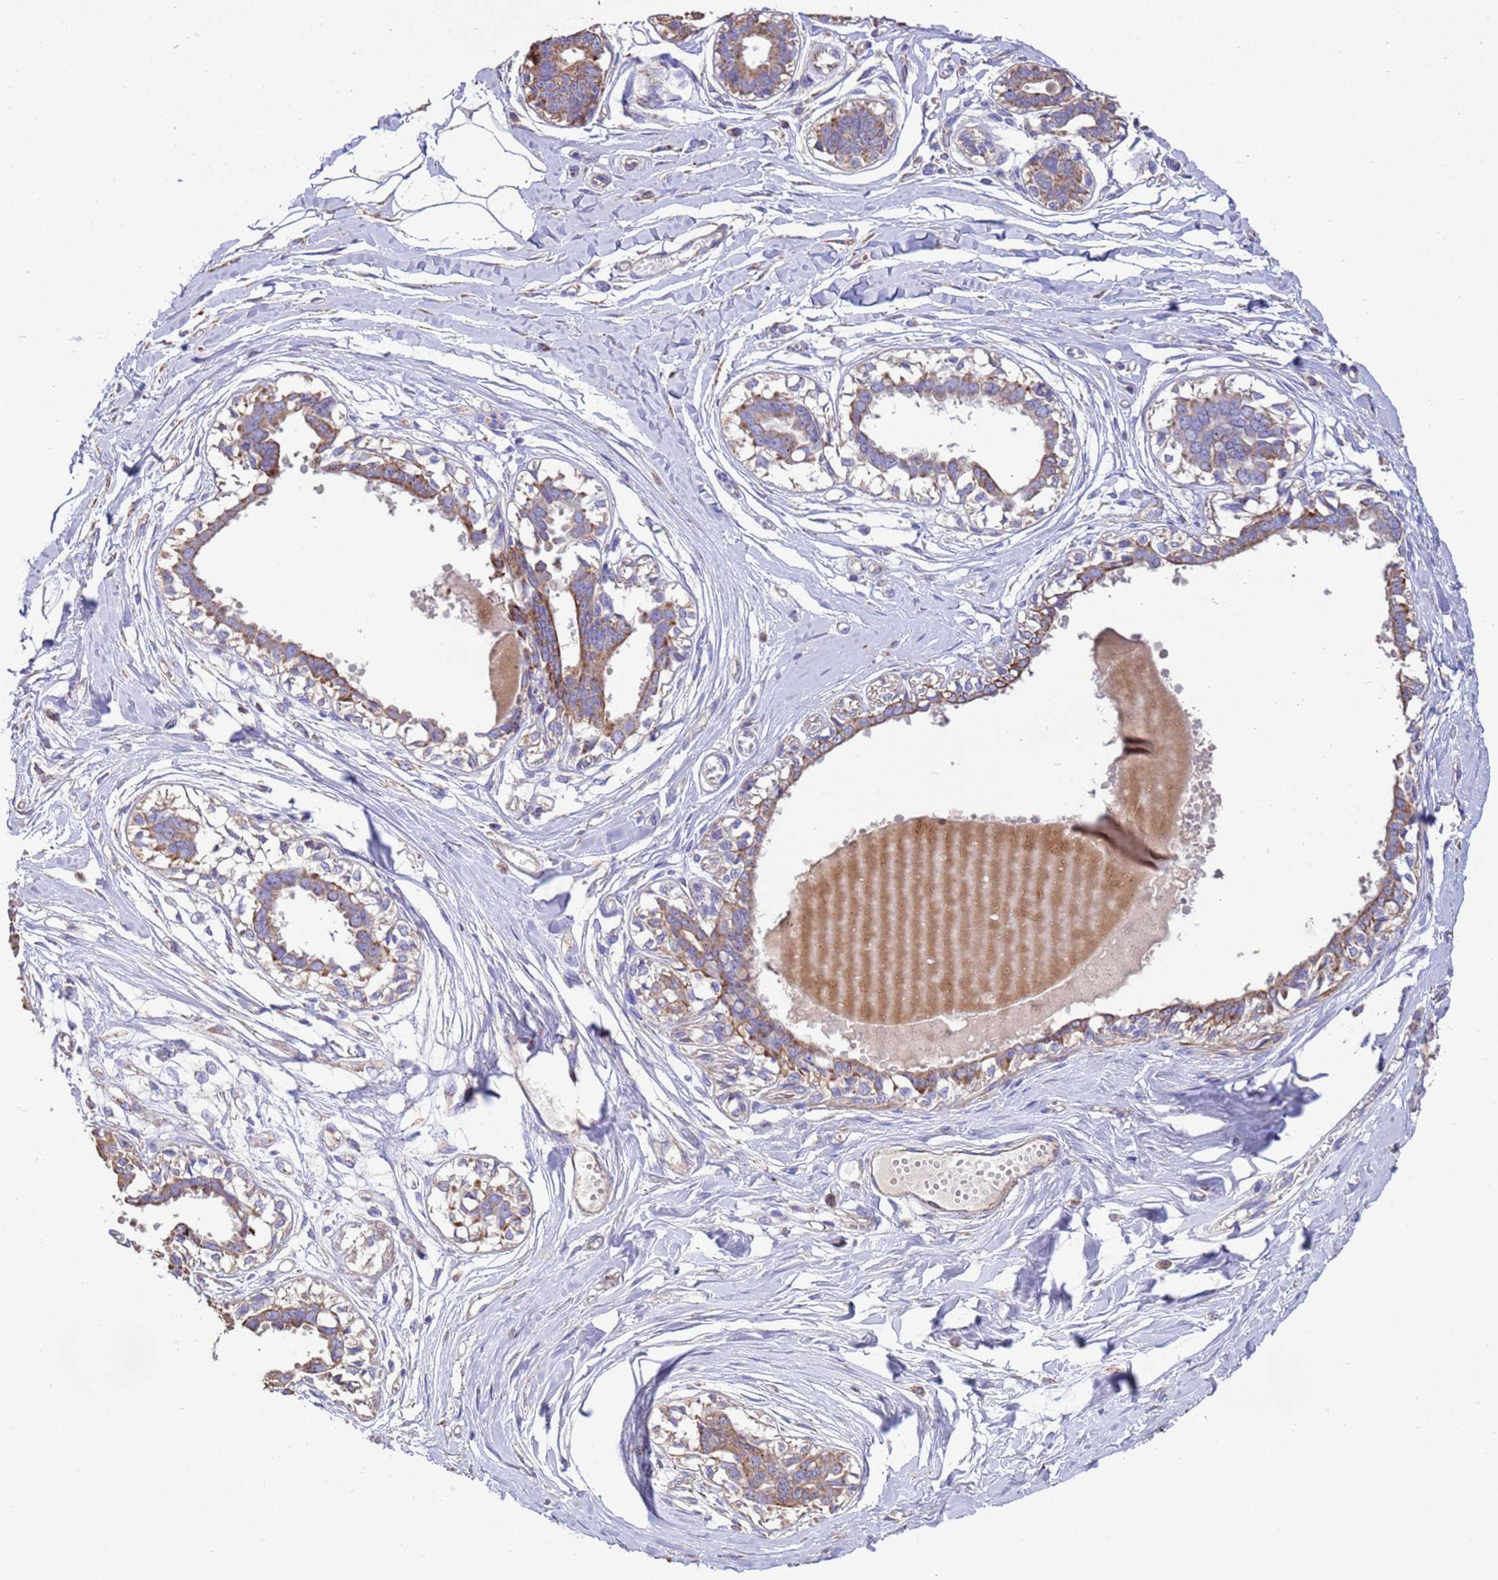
{"staining": {"intensity": "negative", "quantity": "none", "location": "none"}, "tissue": "breast", "cell_type": "Adipocytes", "image_type": "normal", "snomed": [{"axis": "morphology", "description": "Normal tissue, NOS"}, {"axis": "topography", "description": "Breast"}], "caption": "A high-resolution histopathology image shows IHC staining of normal breast, which displays no significant positivity in adipocytes. Brightfield microscopy of immunohistochemistry (IHC) stained with DAB (3,3'-diaminobenzidine) (brown) and hematoxylin (blue), captured at high magnification.", "gene": "ZNFX1", "patient": {"sex": "female", "age": 45}}